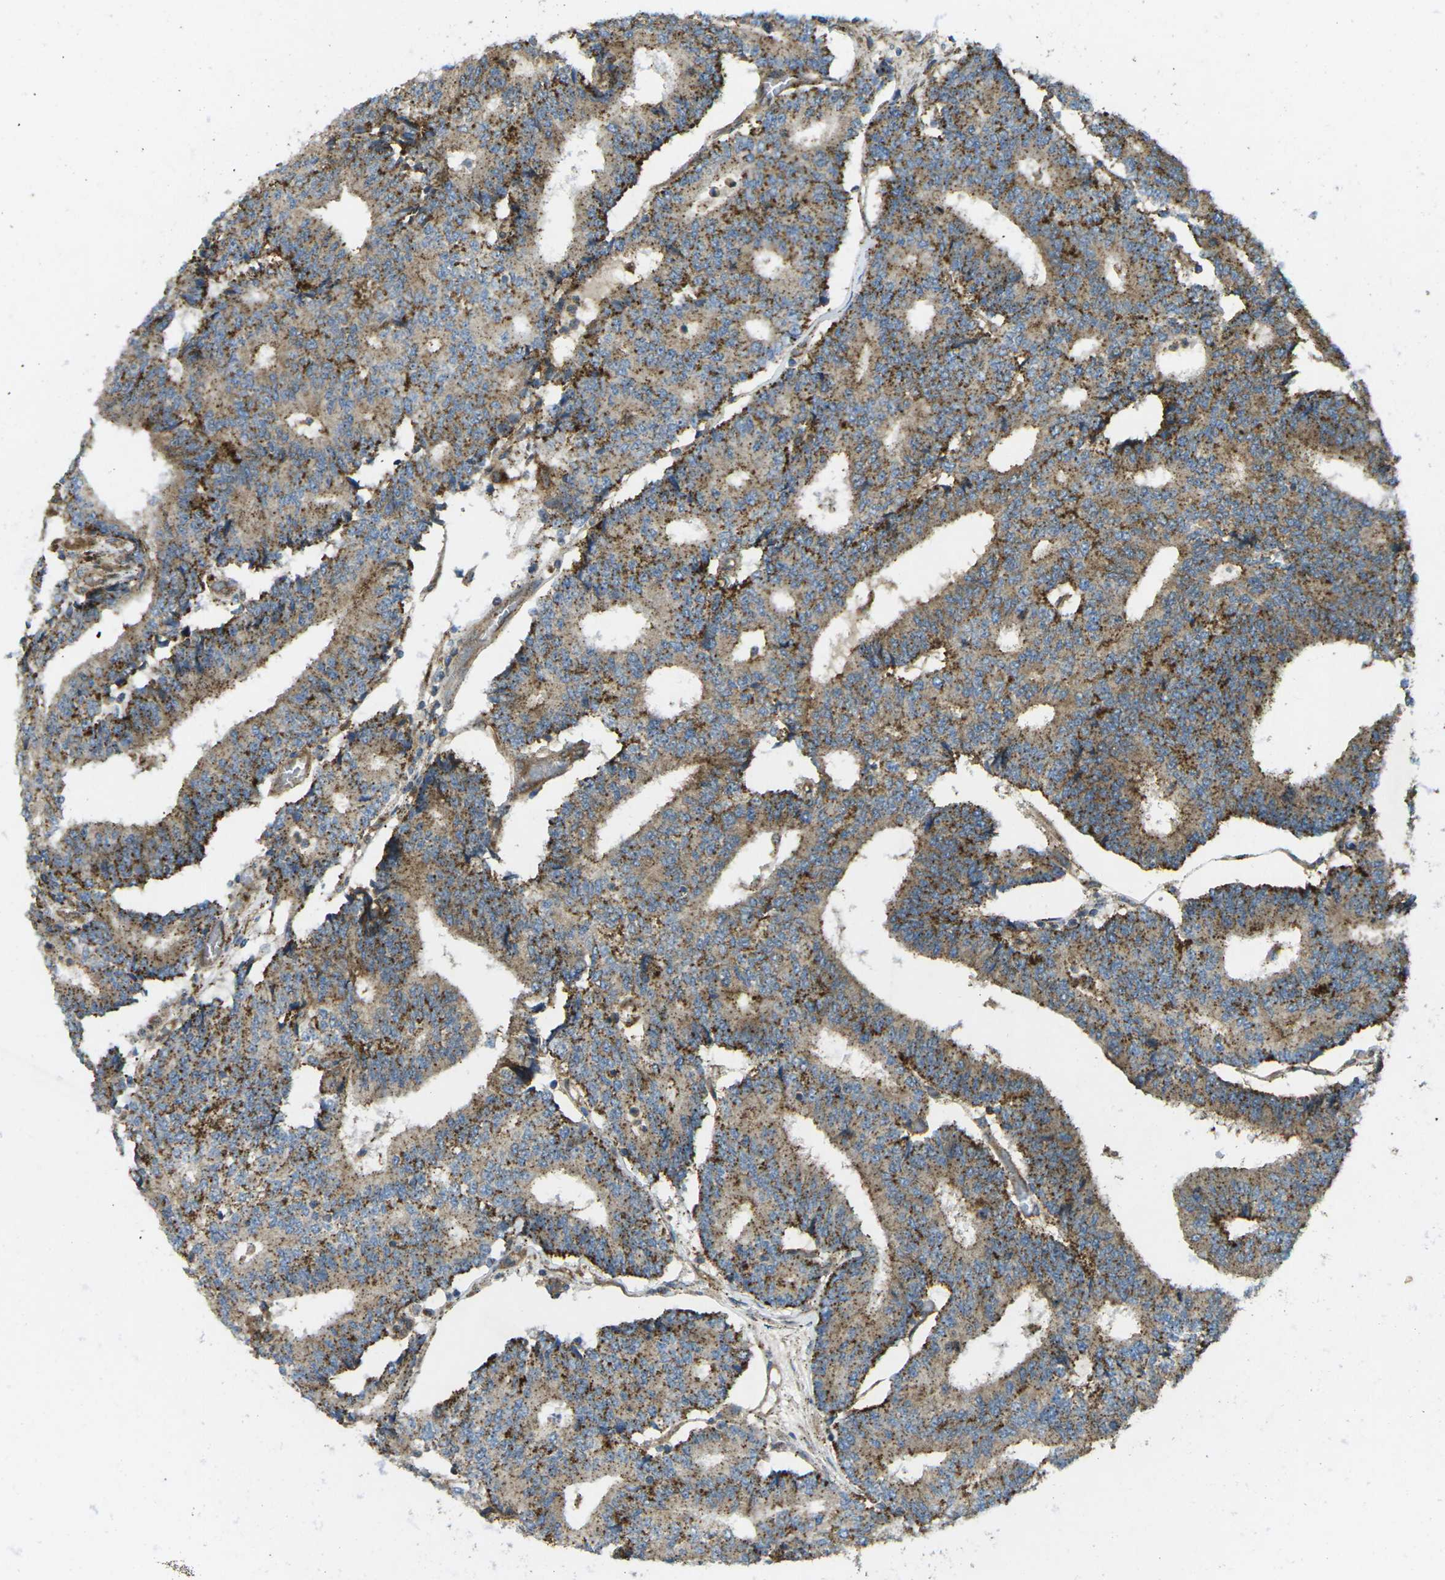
{"staining": {"intensity": "moderate", "quantity": ">75%", "location": "cytoplasmic/membranous"}, "tissue": "prostate cancer", "cell_type": "Tumor cells", "image_type": "cancer", "snomed": [{"axis": "morphology", "description": "Normal tissue, NOS"}, {"axis": "morphology", "description": "Adenocarcinoma, High grade"}, {"axis": "topography", "description": "Prostate"}, {"axis": "topography", "description": "Seminal veicle"}], "caption": "High-grade adenocarcinoma (prostate) tissue shows moderate cytoplasmic/membranous staining in approximately >75% of tumor cells Ihc stains the protein in brown and the nuclei are stained blue.", "gene": "CHMP3", "patient": {"sex": "male", "age": 55}}